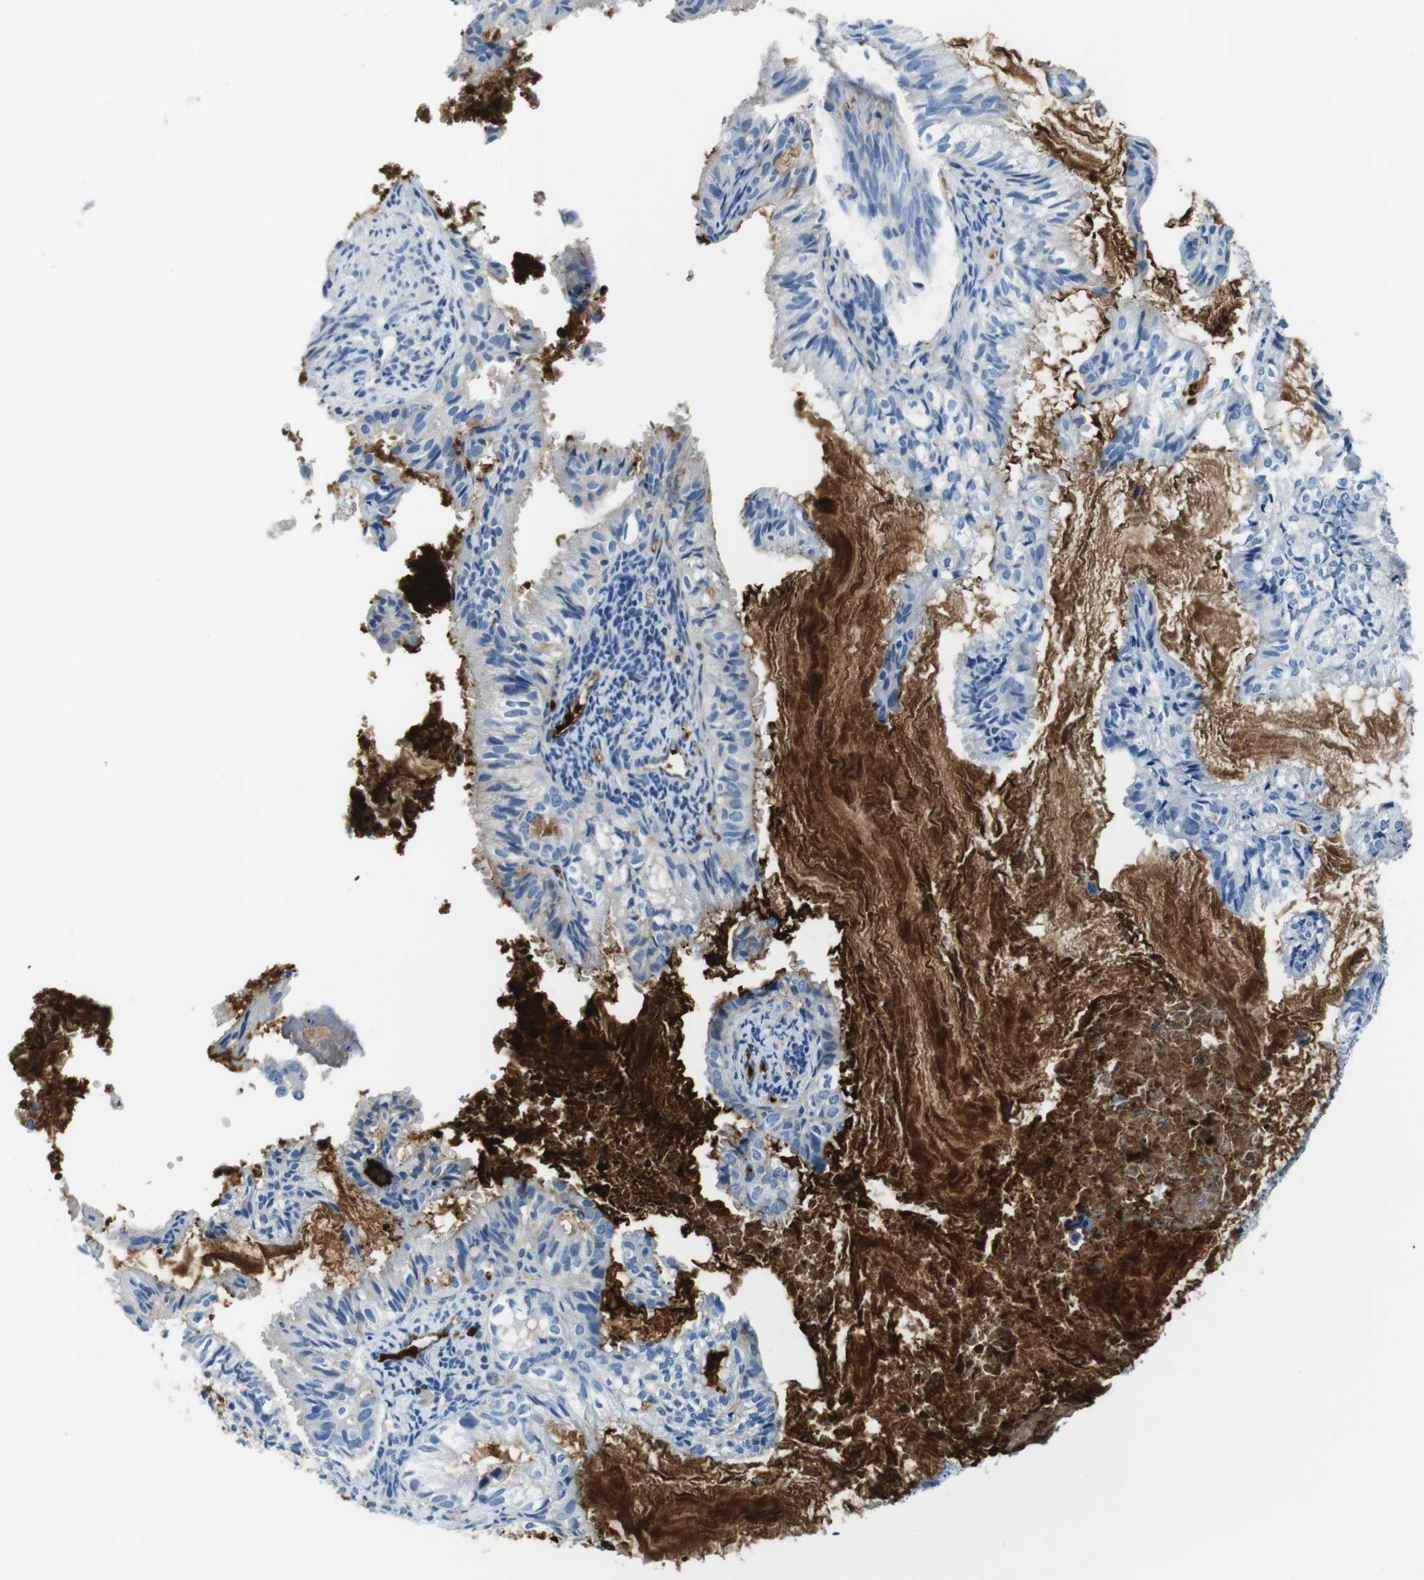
{"staining": {"intensity": "negative", "quantity": "none", "location": "none"}, "tissue": "cervical cancer", "cell_type": "Tumor cells", "image_type": "cancer", "snomed": [{"axis": "morphology", "description": "Normal tissue, NOS"}, {"axis": "morphology", "description": "Adenocarcinoma, NOS"}, {"axis": "topography", "description": "Cervix"}, {"axis": "topography", "description": "Endometrium"}], "caption": "The IHC image has no significant positivity in tumor cells of adenocarcinoma (cervical) tissue.", "gene": "IGKC", "patient": {"sex": "female", "age": 86}}